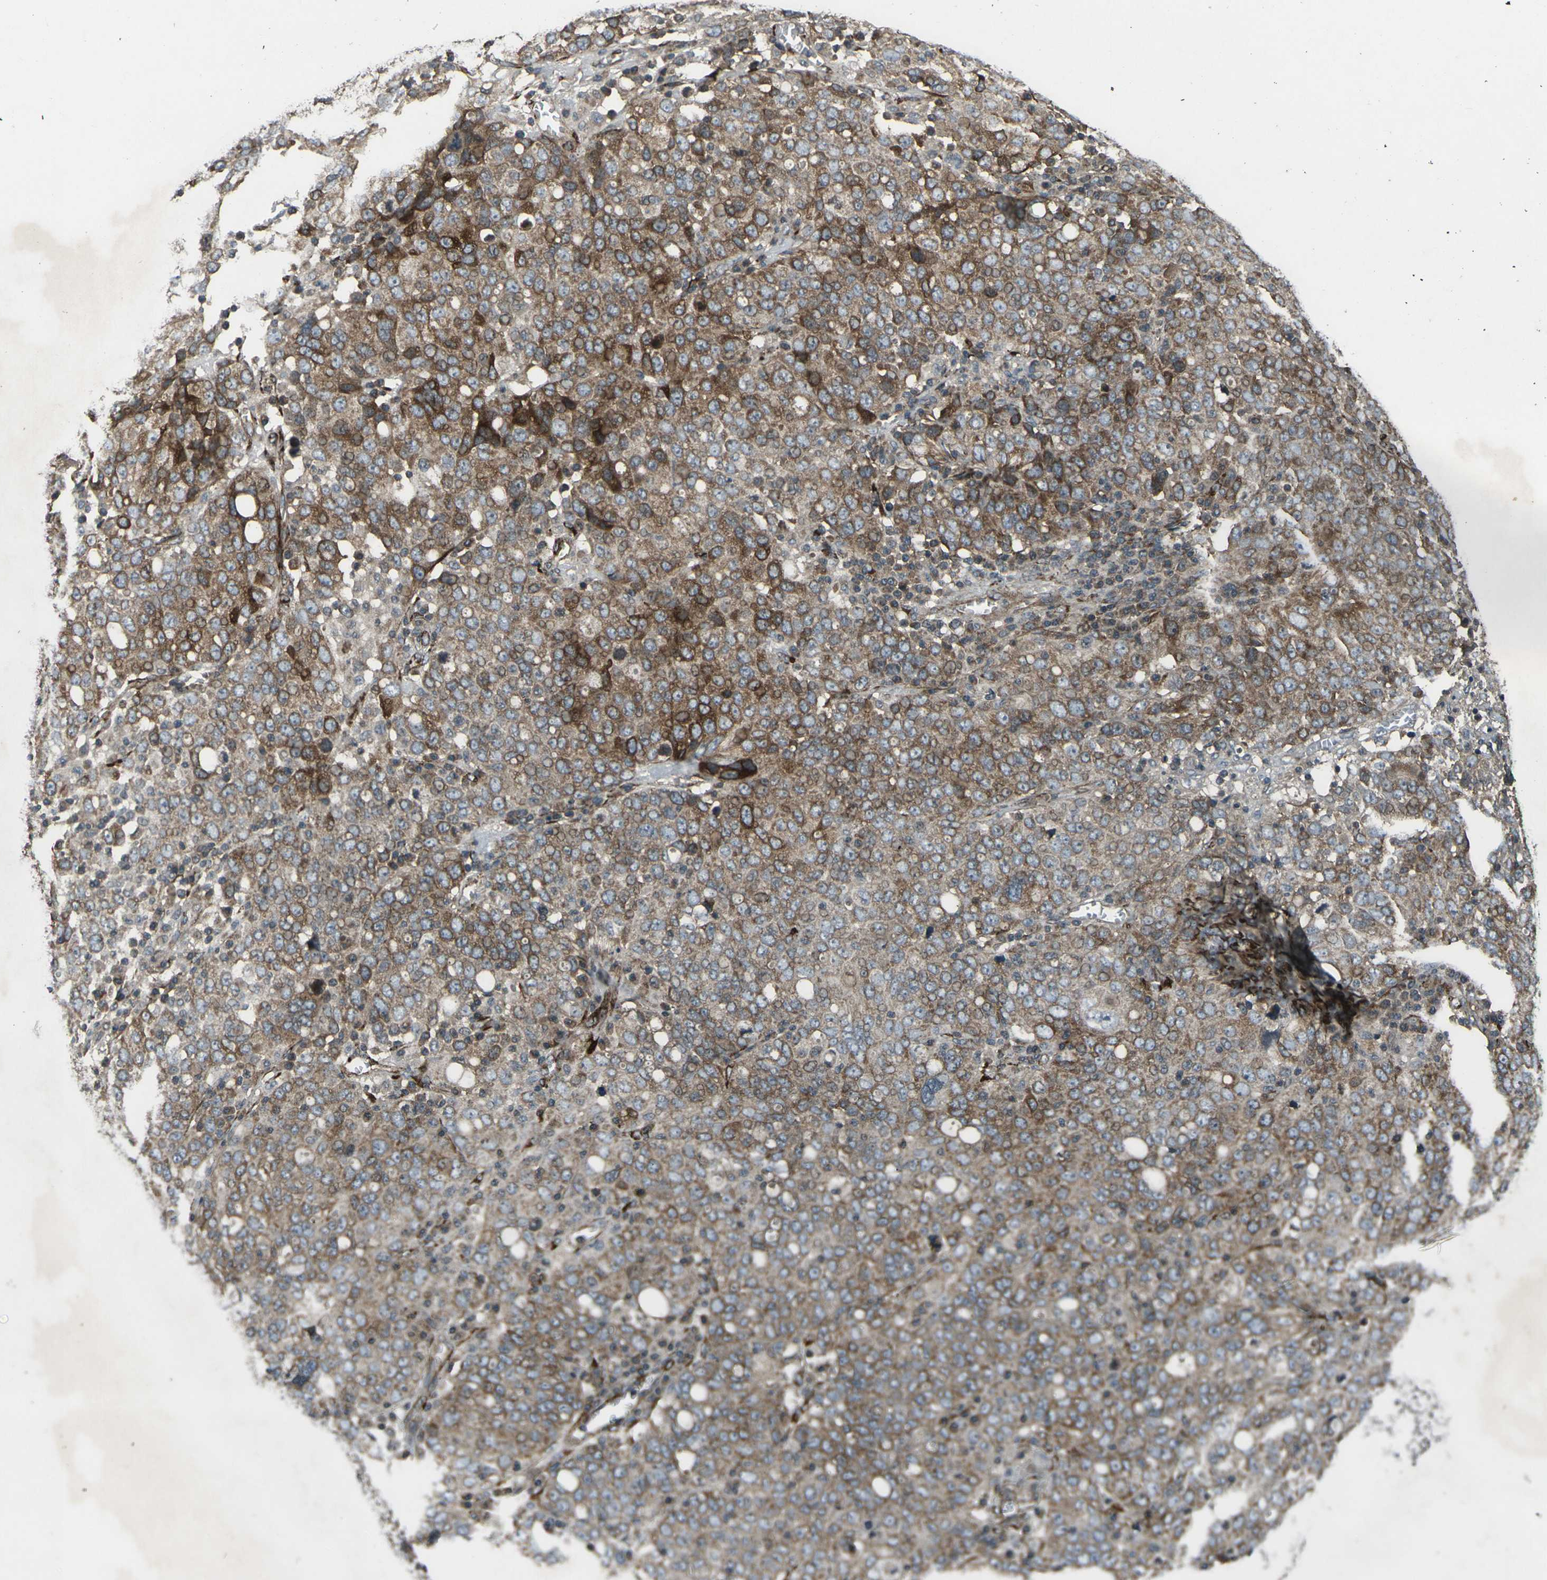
{"staining": {"intensity": "weak", "quantity": ">75%", "location": "cytoplasmic/membranous"}, "tissue": "ovarian cancer", "cell_type": "Tumor cells", "image_type": "cancer", "snomed": [{"axis": "morphology", "description": "Carcinoma, endometroid"}, {"axis": "topography", "description": "Ovary"}], "caption": "A brown stain shows weak cytoplasmic/membranous positivity of a protein in ovarian cancer tumor cells. The staining was performed using DAB (3,3'-diaminobenzidine) to visualize the protein expression in brown, while the nuclei were stained in blue with hematoxylin (Magnification: 20x).", "gene": "LSMEM1", "patient": {"sex": "female", "age": 62}}